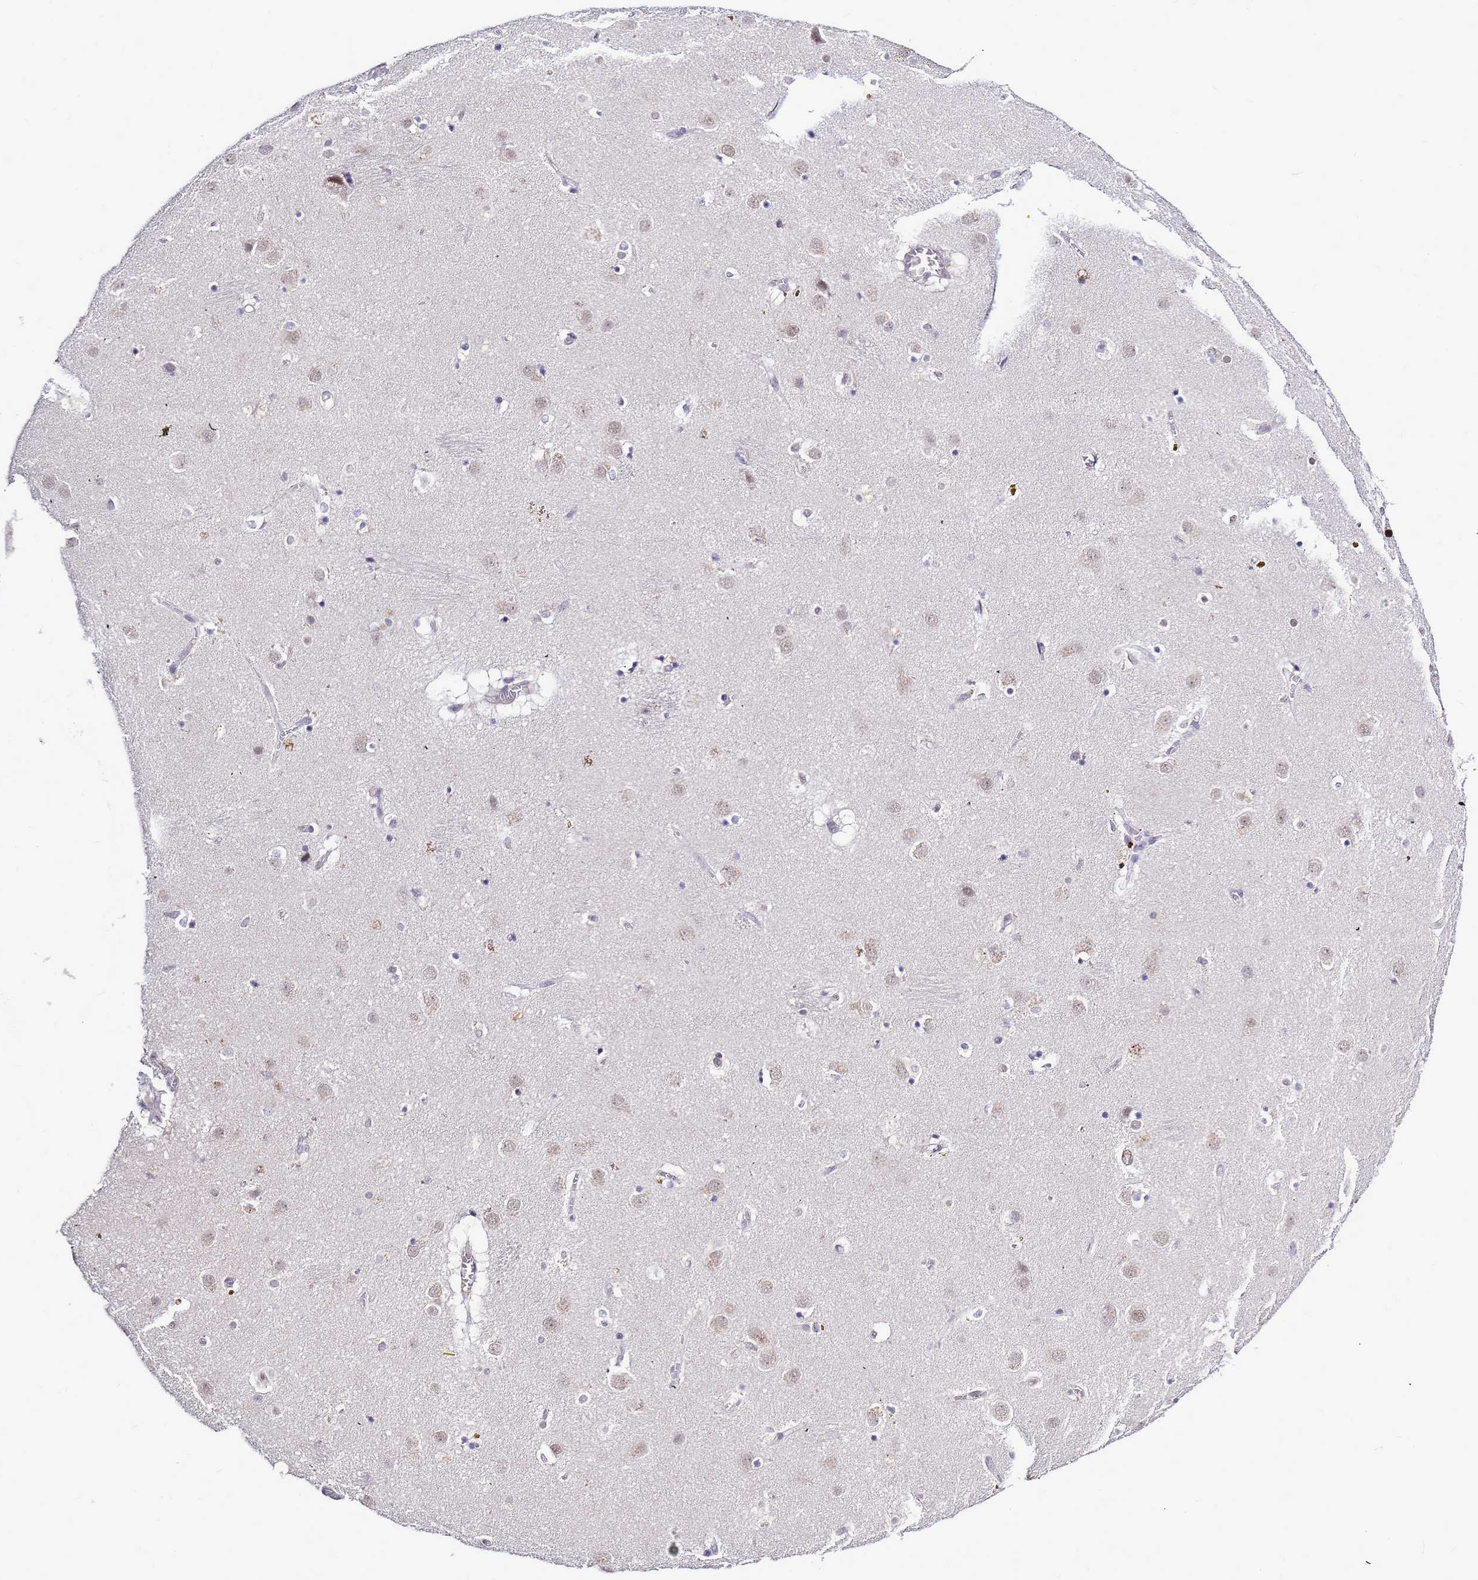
{"staining": {"intensity": "negative", "quantity": "none", "location": "none"}, "tissue": "caudate", "cell_type": "Glial cells", "image_type": "normal", "snomed": [{"axis": "morphology", "description": "Normal tissue, NOS"}, {"axis": "topography", "description": "Lateral ventricle wall"}], "caption": "Immunohistochemistry image of benign caudate stained for a protein (brown), which exhibits no staining in glial cells. (DAB IHC visualized using brightfield microscopy, high magnification).", "gene": "CXorf65", "patient": {"sex": "male", "age": 70}}